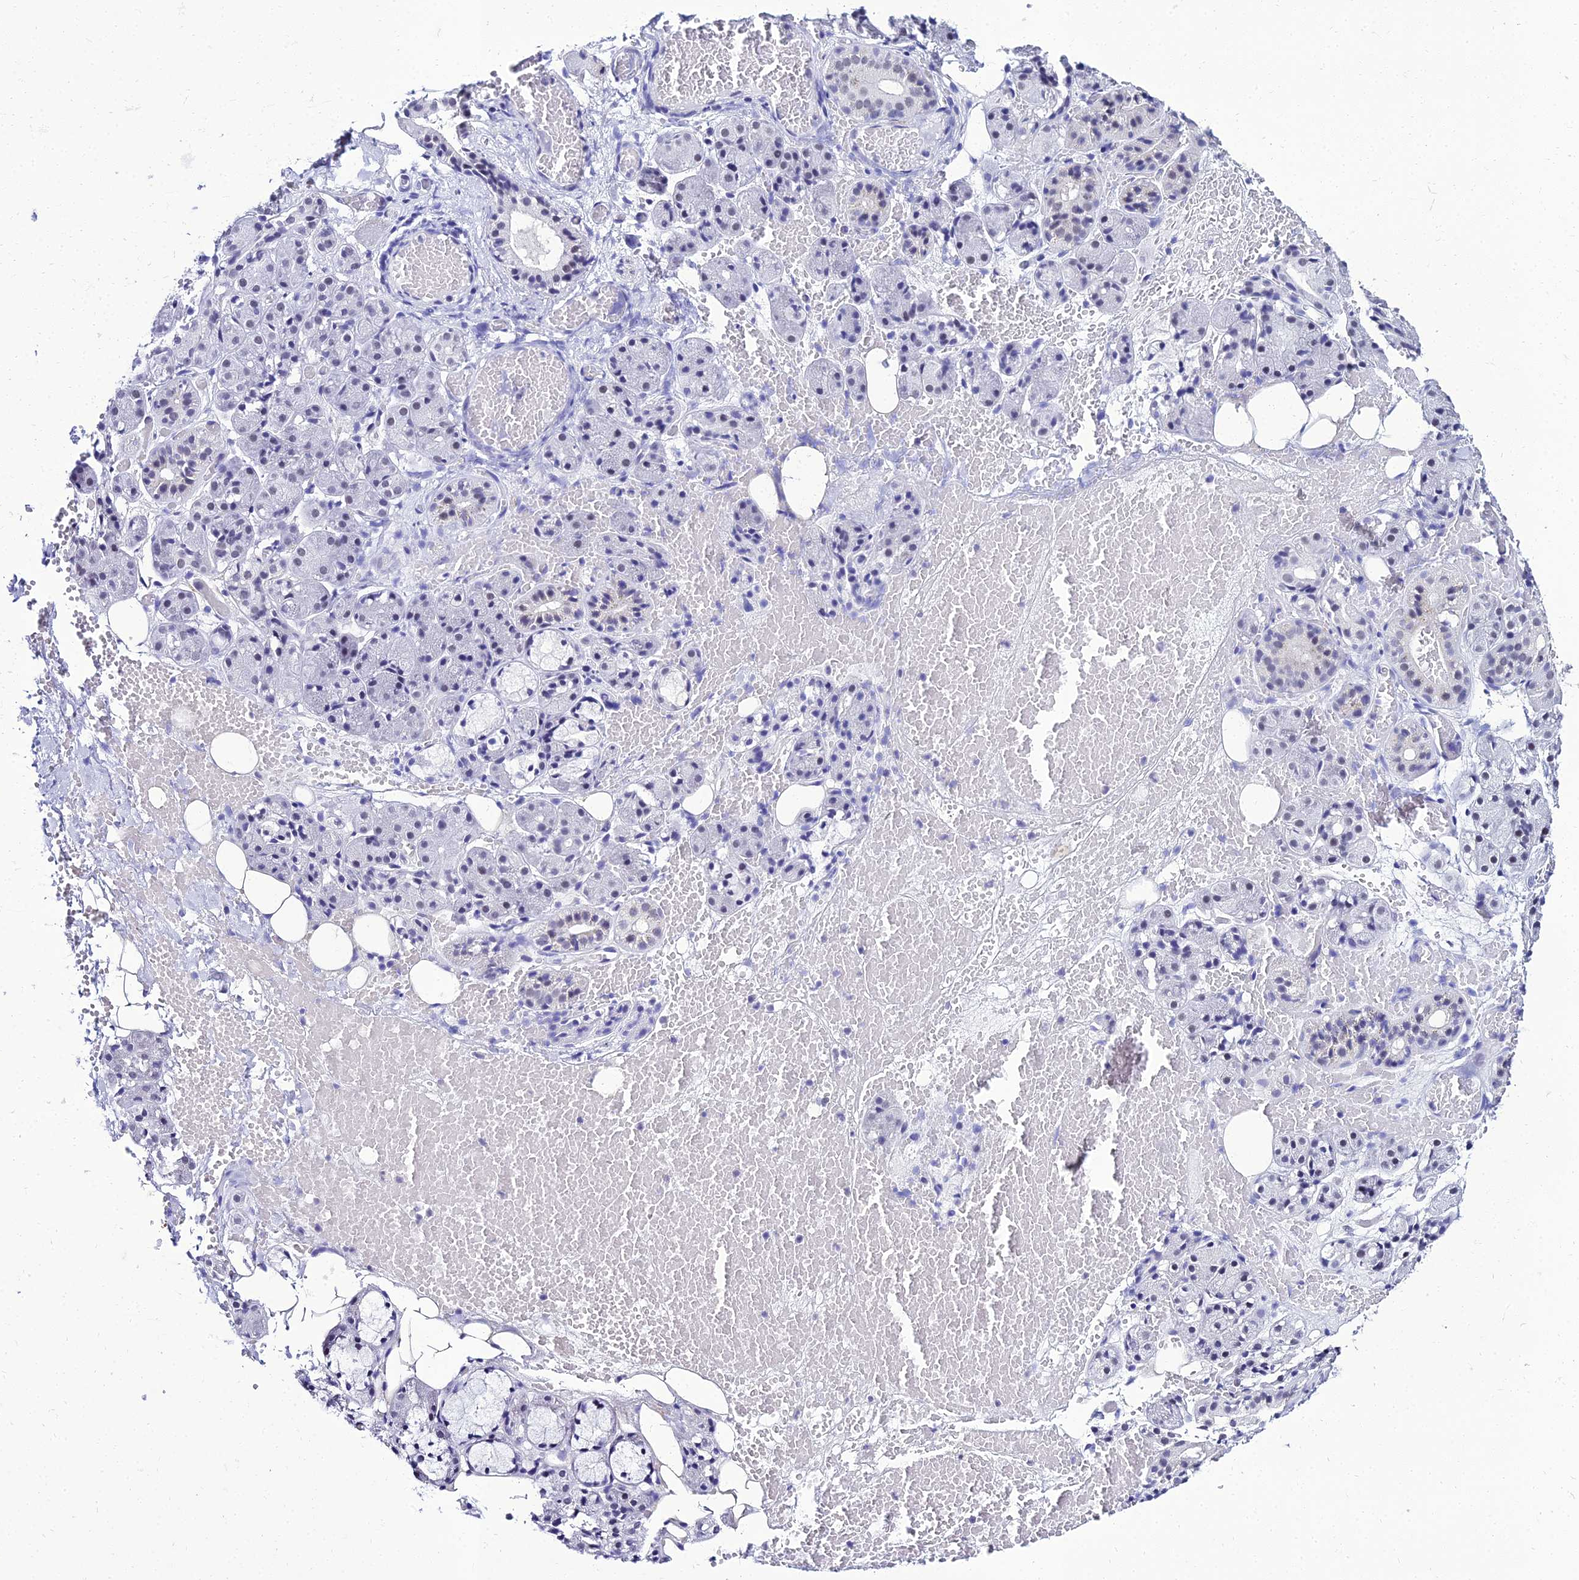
{"staining": {"intensity": "moderate", "quantity": "<25%", "location": "nuclear"}, "tissue": "salivary gland", "cell_type": "Glandular cells", "image_type": "normal", "snomed": [{"axis": "morphology", "description": "Normal tissue, NOS"}, {"axis": "topography", "description": "Salivary gland"}], "caption": "This image exhibits normal salivary gland stained with IHC to label a protein in brown. The nuclear of glandular cells show moderate positivity for the protein. Nuclei are counter-stained blue.", "gene": "PPP4R2", "patient": {"sex": "male", "age": 63}}